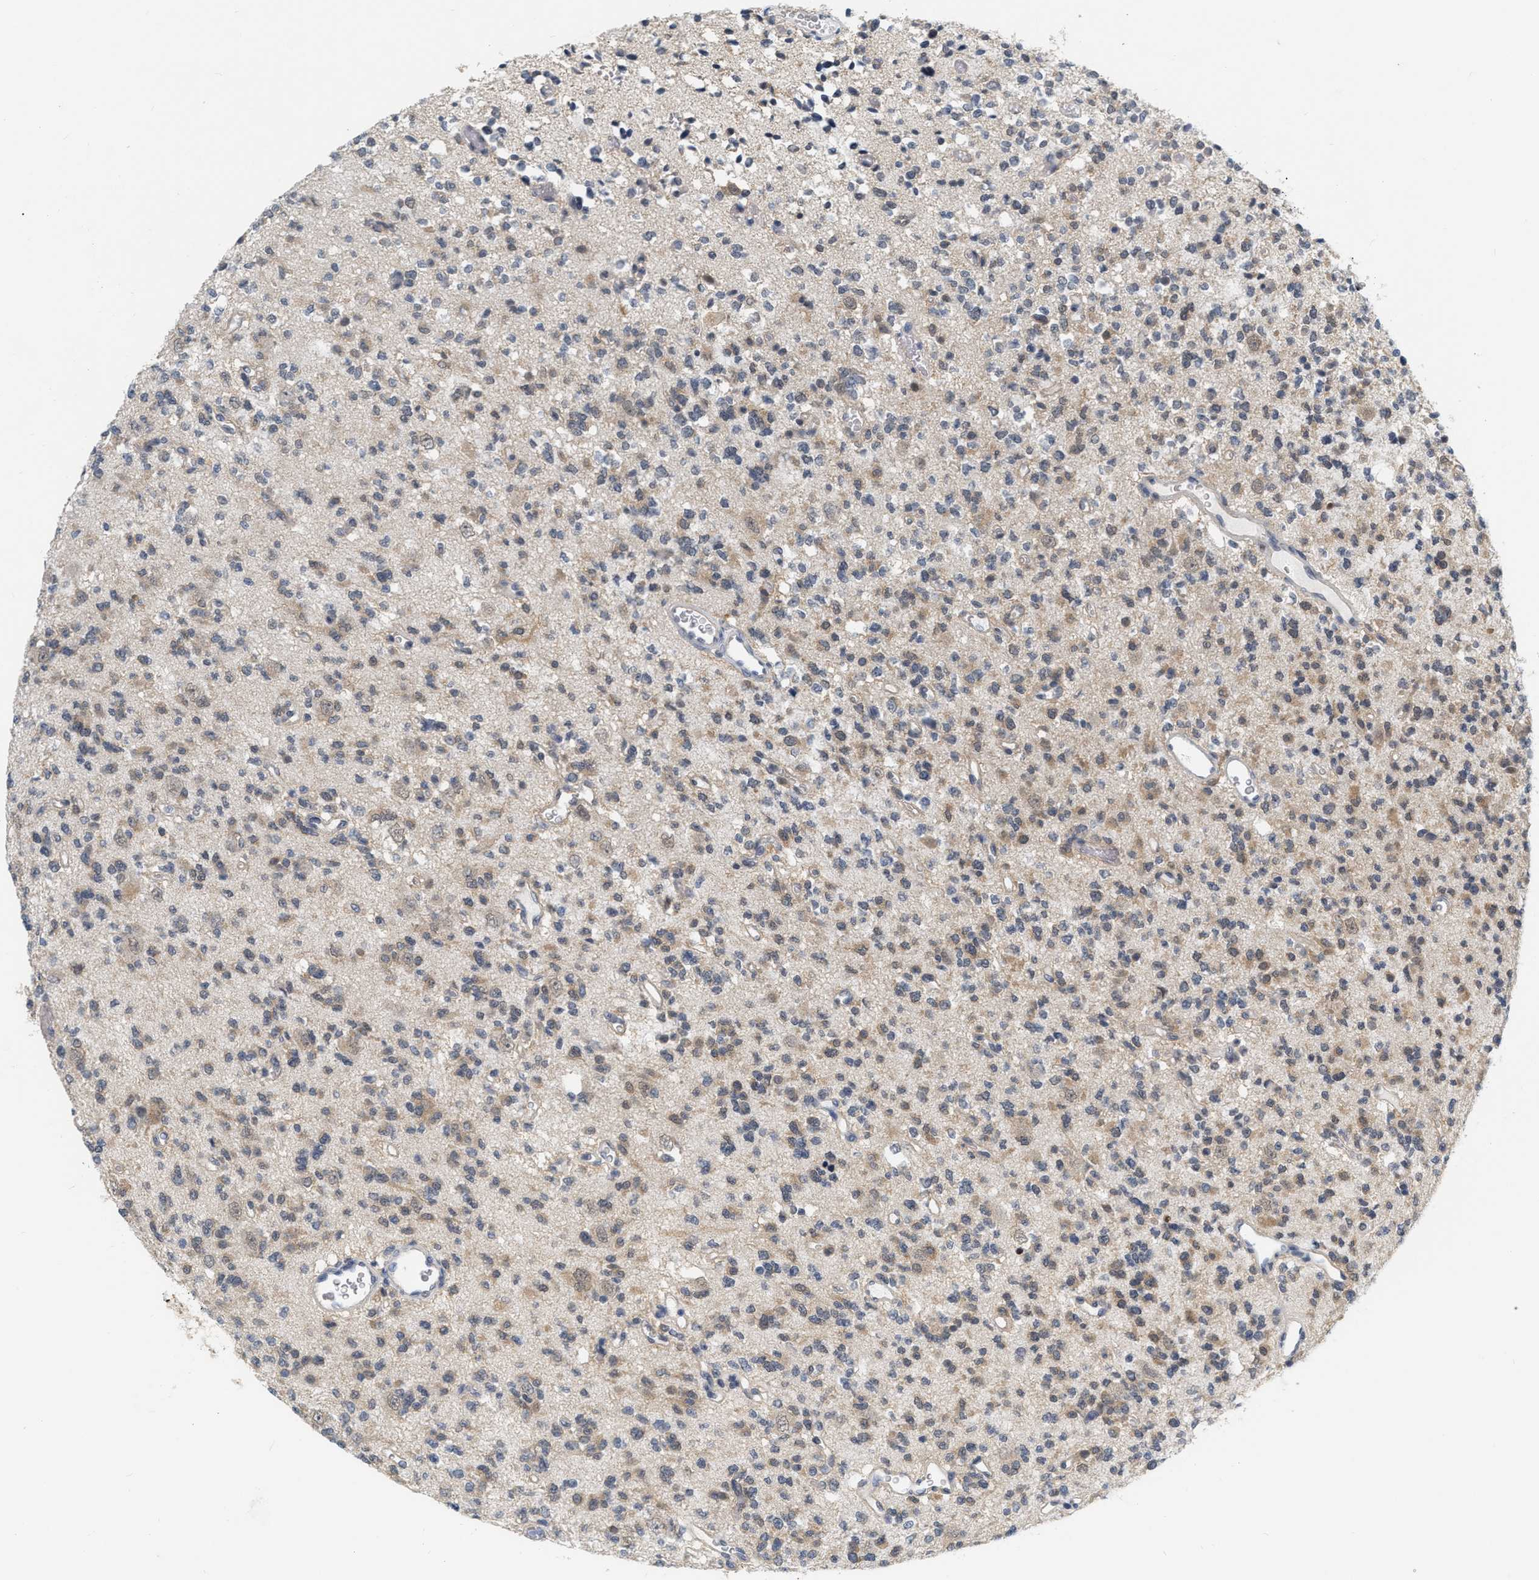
{"staining": {"intensity": "weak", "quantity": ">75%", "location": "cytoplasmic/membranous"}, "tissue": "glioma", "cell_type": "Tumor cells", "image_type": "cancer", "snomed": [{"axis": "morphology", "description": "Glioma, malignant, Low grade"}, {"axis": "topography", "description": "Brain"}], "caption": "Protein staining demonstrates weak cytoplasmic/membranous positivity in approximately >75% of tumor cells in glioma.", "gene": "RUVBL1", "patient": {"sex": "male", "age": 38}}